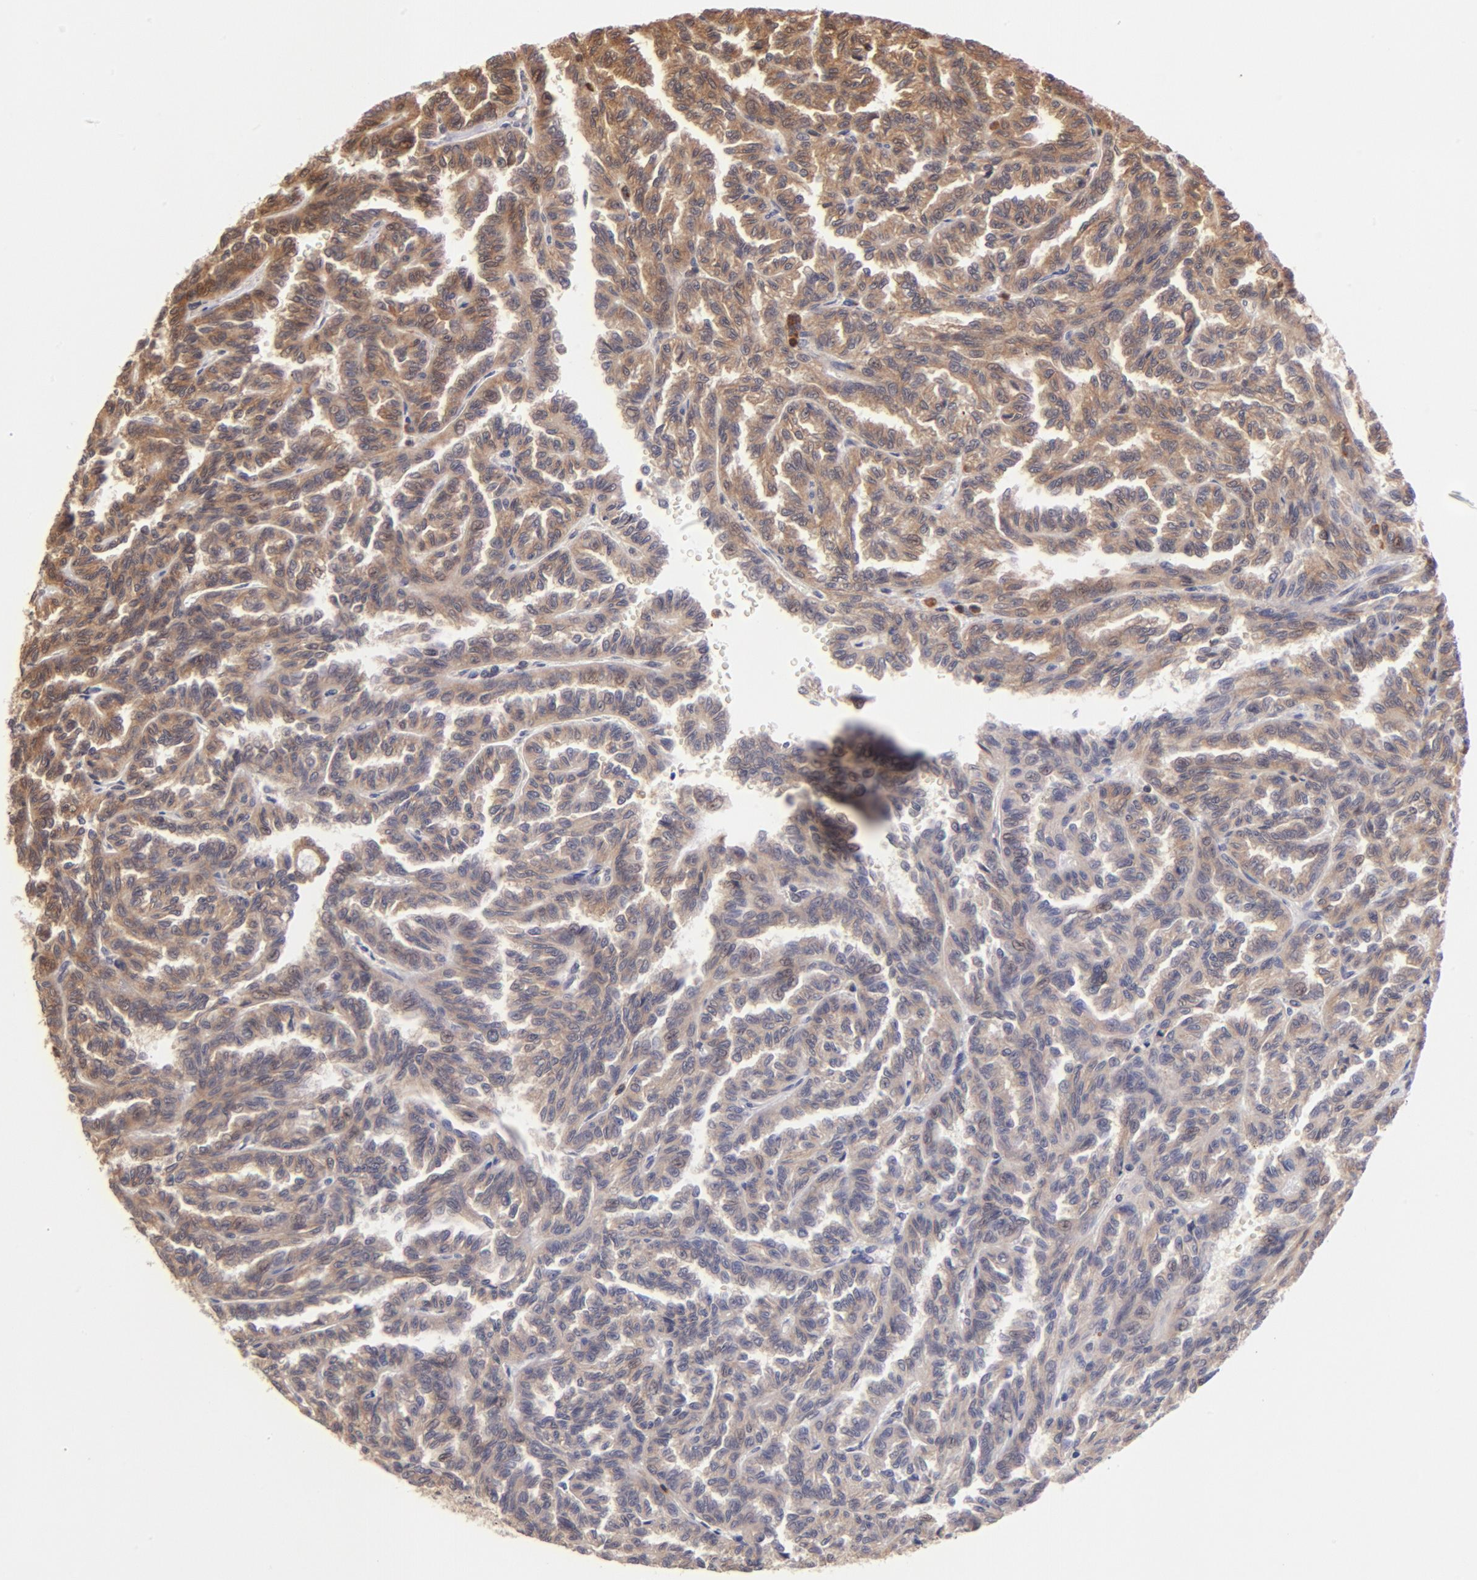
{"staining": {"intensity": "moderate", "quantity": ">75%", "location": "cytoplasmic/membranous"}, "tissue": "renal cancer", "cell_type": "Tumor cells", "image_type": "cancer", "snomed": [{"axis": "morphology", "description": "Inflammation, NOS"}, {"axis": "morphology", "description": "Adenocarcinoma, NOS"}, {"axis": "topography", "description": "Kidney"}], "caption": "Immunohistochemical staining of renal cancer displays medium levels of moderate cytoplasmic/membranous staining in about >75% of tumor cells. Using DAB (brown) and hematoxylin (blue) stains, captured at high magnification using brightfield microscopy.", "gene": "YWHAB", "patient": {"sex": "male", "age": 68}}